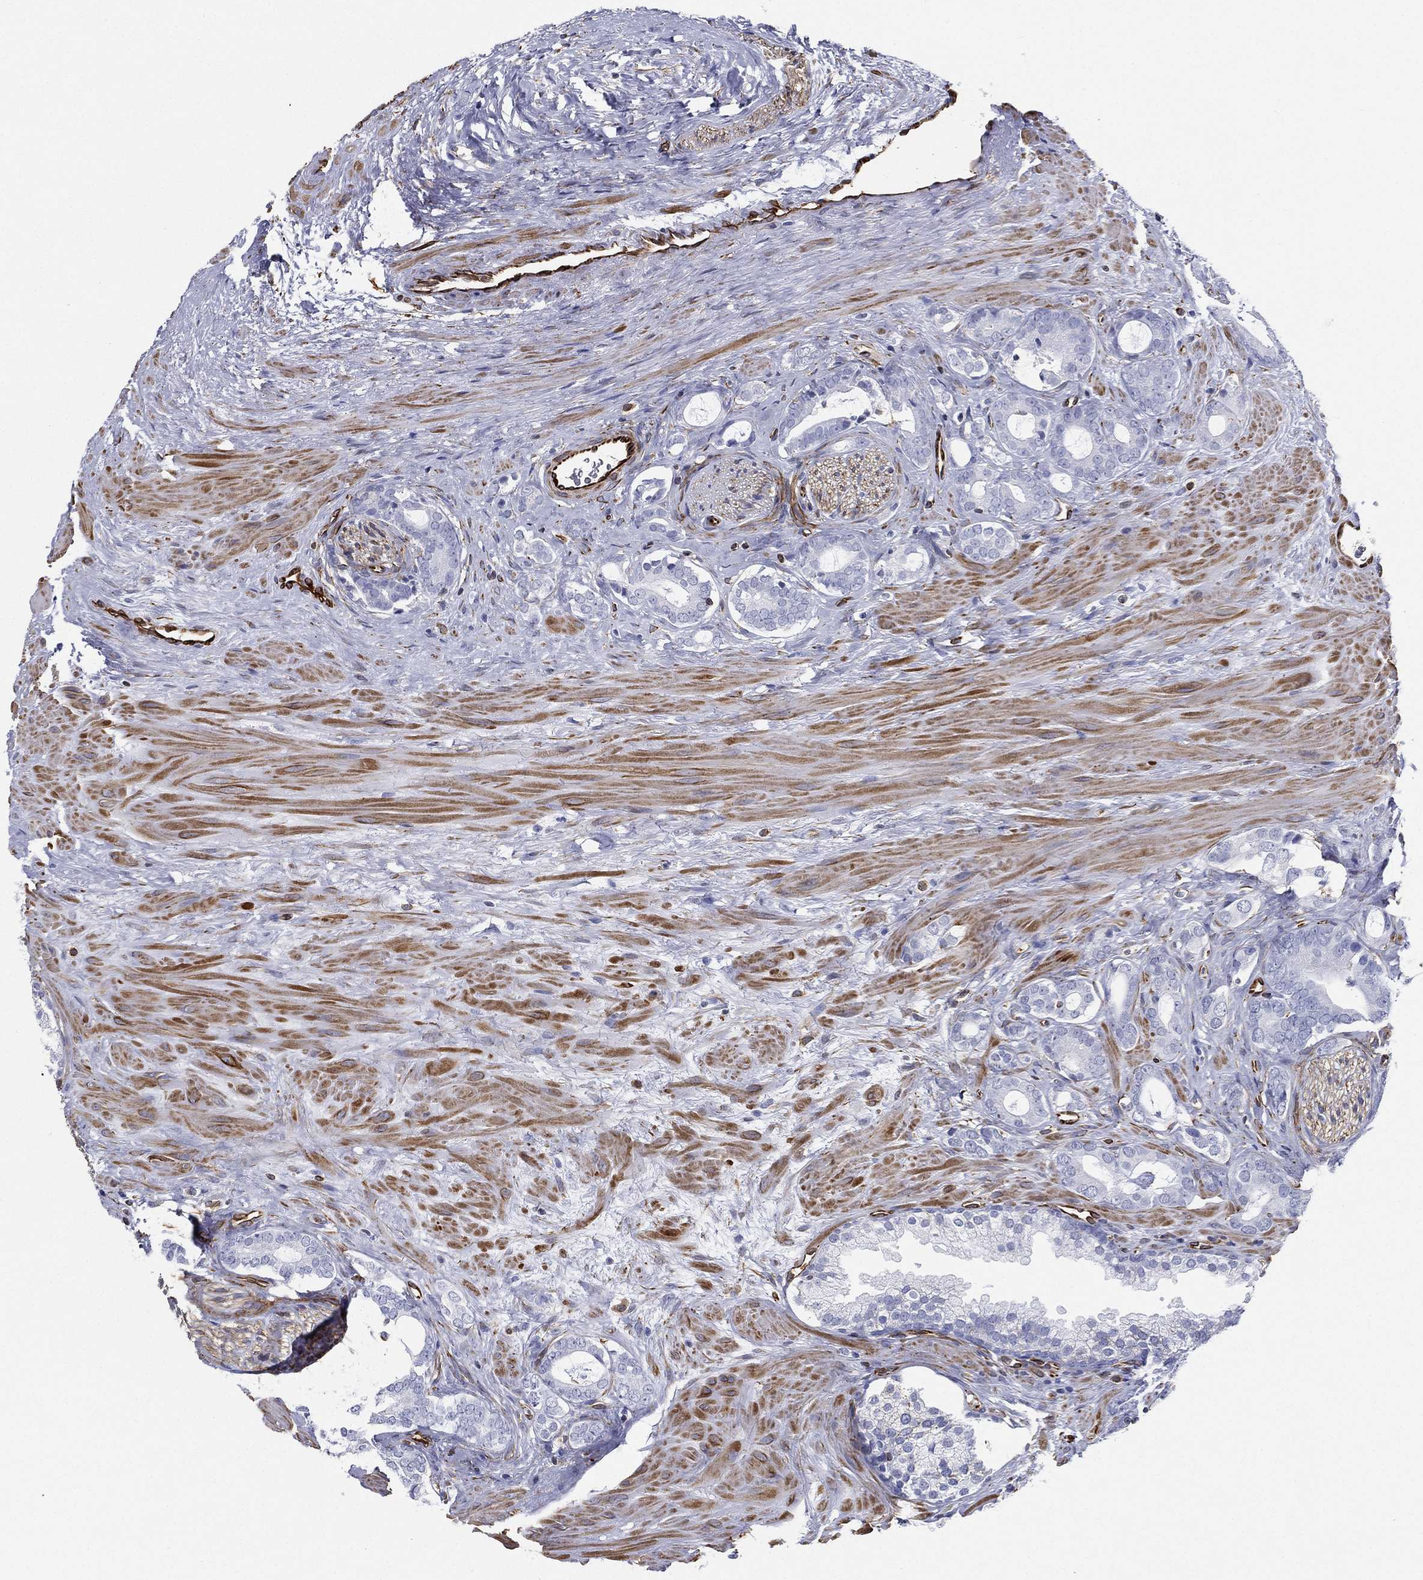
{"staining": {"intensity": "negative", "quantity": "none", "location": "none"}, "tissue": "prostate cancer", "cell_type": "Tumor cells", "image_type": "cancer", "snomed": [{"axis": "morphology", "description": "Adenocarcinoma, NOS"}, {"axis": "topography", "description": "Prostate"}], "caption": "Immunohistochemistry photomicrograph of adenocarcinoma (prostate) stained for a protein (brown), which exhibits no positivity in tumor cells. (Brightfield microscopy of DAB immunohistochemistry (IHC) at high magnification).", "gene": "MAS1", "patient": {"sex": "male", "age": 55}}